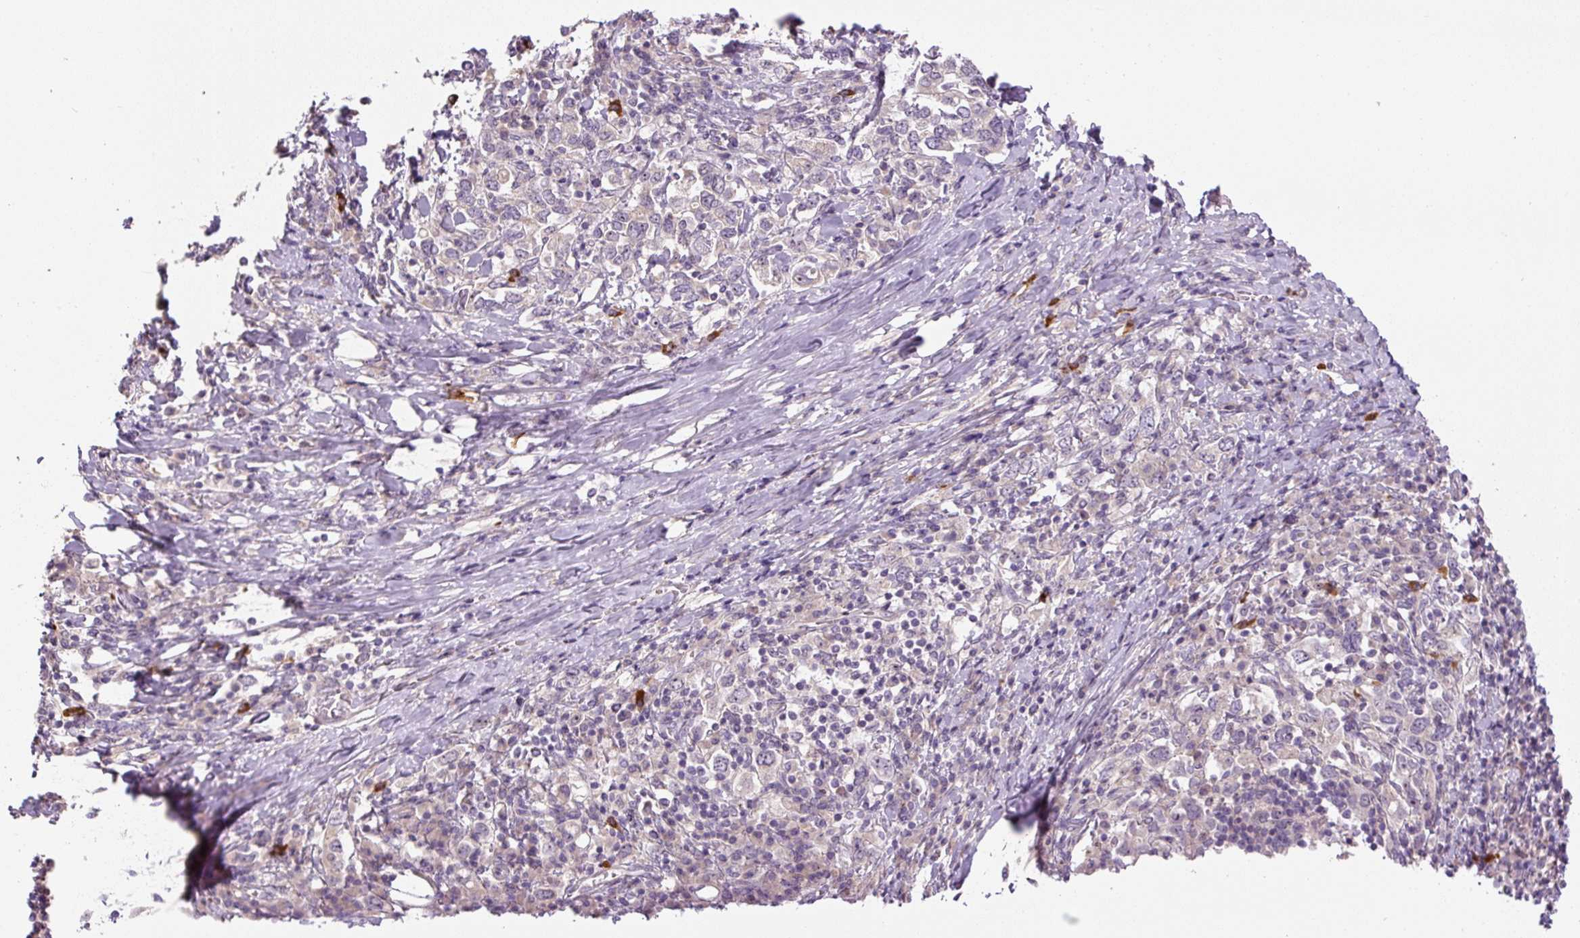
{"staining": {"intensity": "negative", "quantity": "none", "location": "none"}, "tissue": "stomach cancer", "cell_type": "Tumor cells", "image_type": "cancer", "snomed": [{"axis": "morphology", "description": "Adenocarcinoma, NOS"}, {"axis": "topography", "description": "Stomach, upper"}, {"axis": "topography", "description": "Stomach"}], "caption": "Photomicrograph shows no protein staining in tumor cells of stomach adenocarcinoma tissue.", "gene": "TMEM151B", "patient": {"sex": "male", "age": 62}}